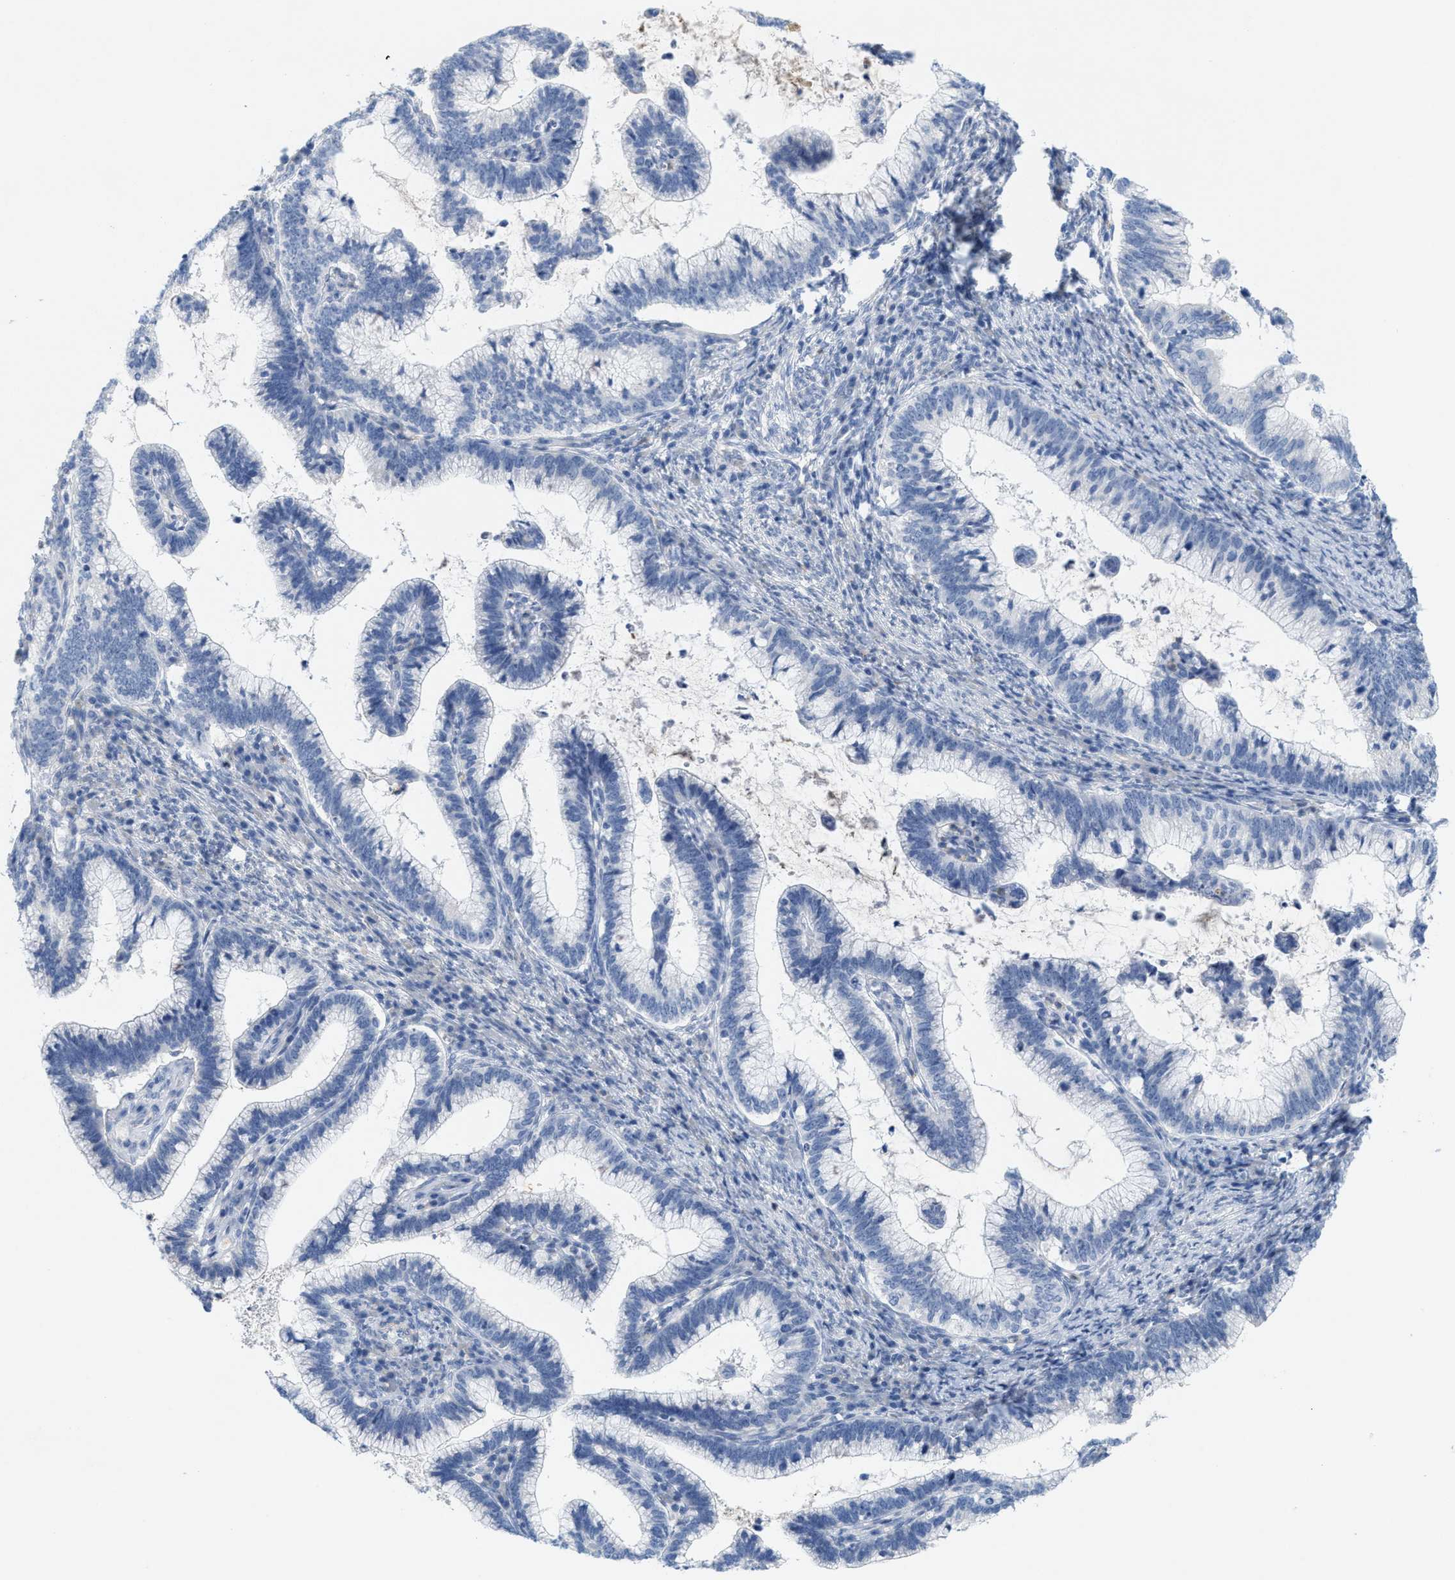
{"staining": {"intensity": "negative", "quantity": "none", "location": "none"}, "tissue": "cervical cancer", "cell_type": "Tumor cells", "image_type": "cancer", "snomed": [{"axis": "morphology", "description": "Adenocarcinoma, NOS"}, {"axis": "topography", "description": "Cervix"}], "caption": "Immunohistochemical staining of adenocarcinoma (cervical) displays no significant positivity in tumor cells.", "gene": "CPA2", "patient": {"sex": "female", "age": 36}}